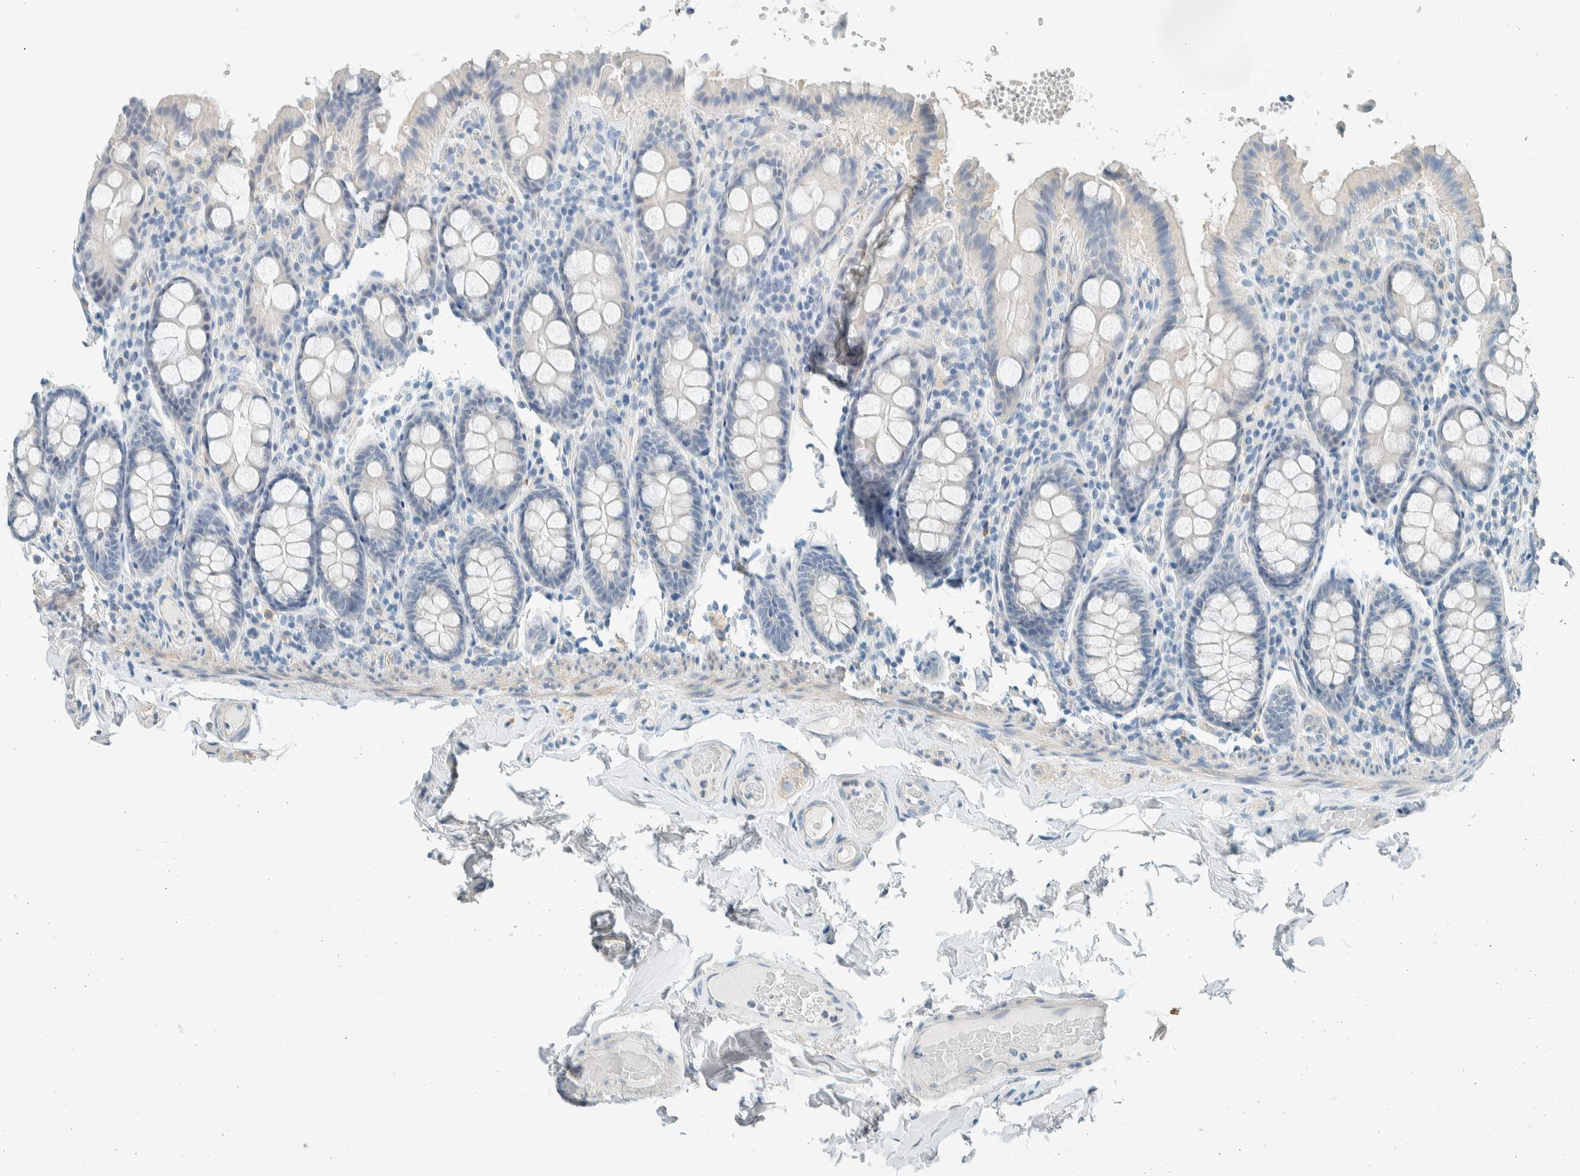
{"staining": {"intensity": "negative", "quantity": "none", "location": "none"}, "tissue": "colon", "cell_type": "Endothelial cells", "image_type": "normal", "snomed": [{"axis": "morphology", "description": "Normal tissue, NOS"}, {"axis": "topography", "description": "Colon"}, {"axis": "topography", "description": "Peripheral nerve tissue"}], "caption": "High magnification brightfield microscopy of normal colon stained with DAB (brown) and counterstained with hematoxylin (blue): endothelial cells show no significant expression.", "gene": "SLFN12", "patient": {"sex": "female", "age": 61}}